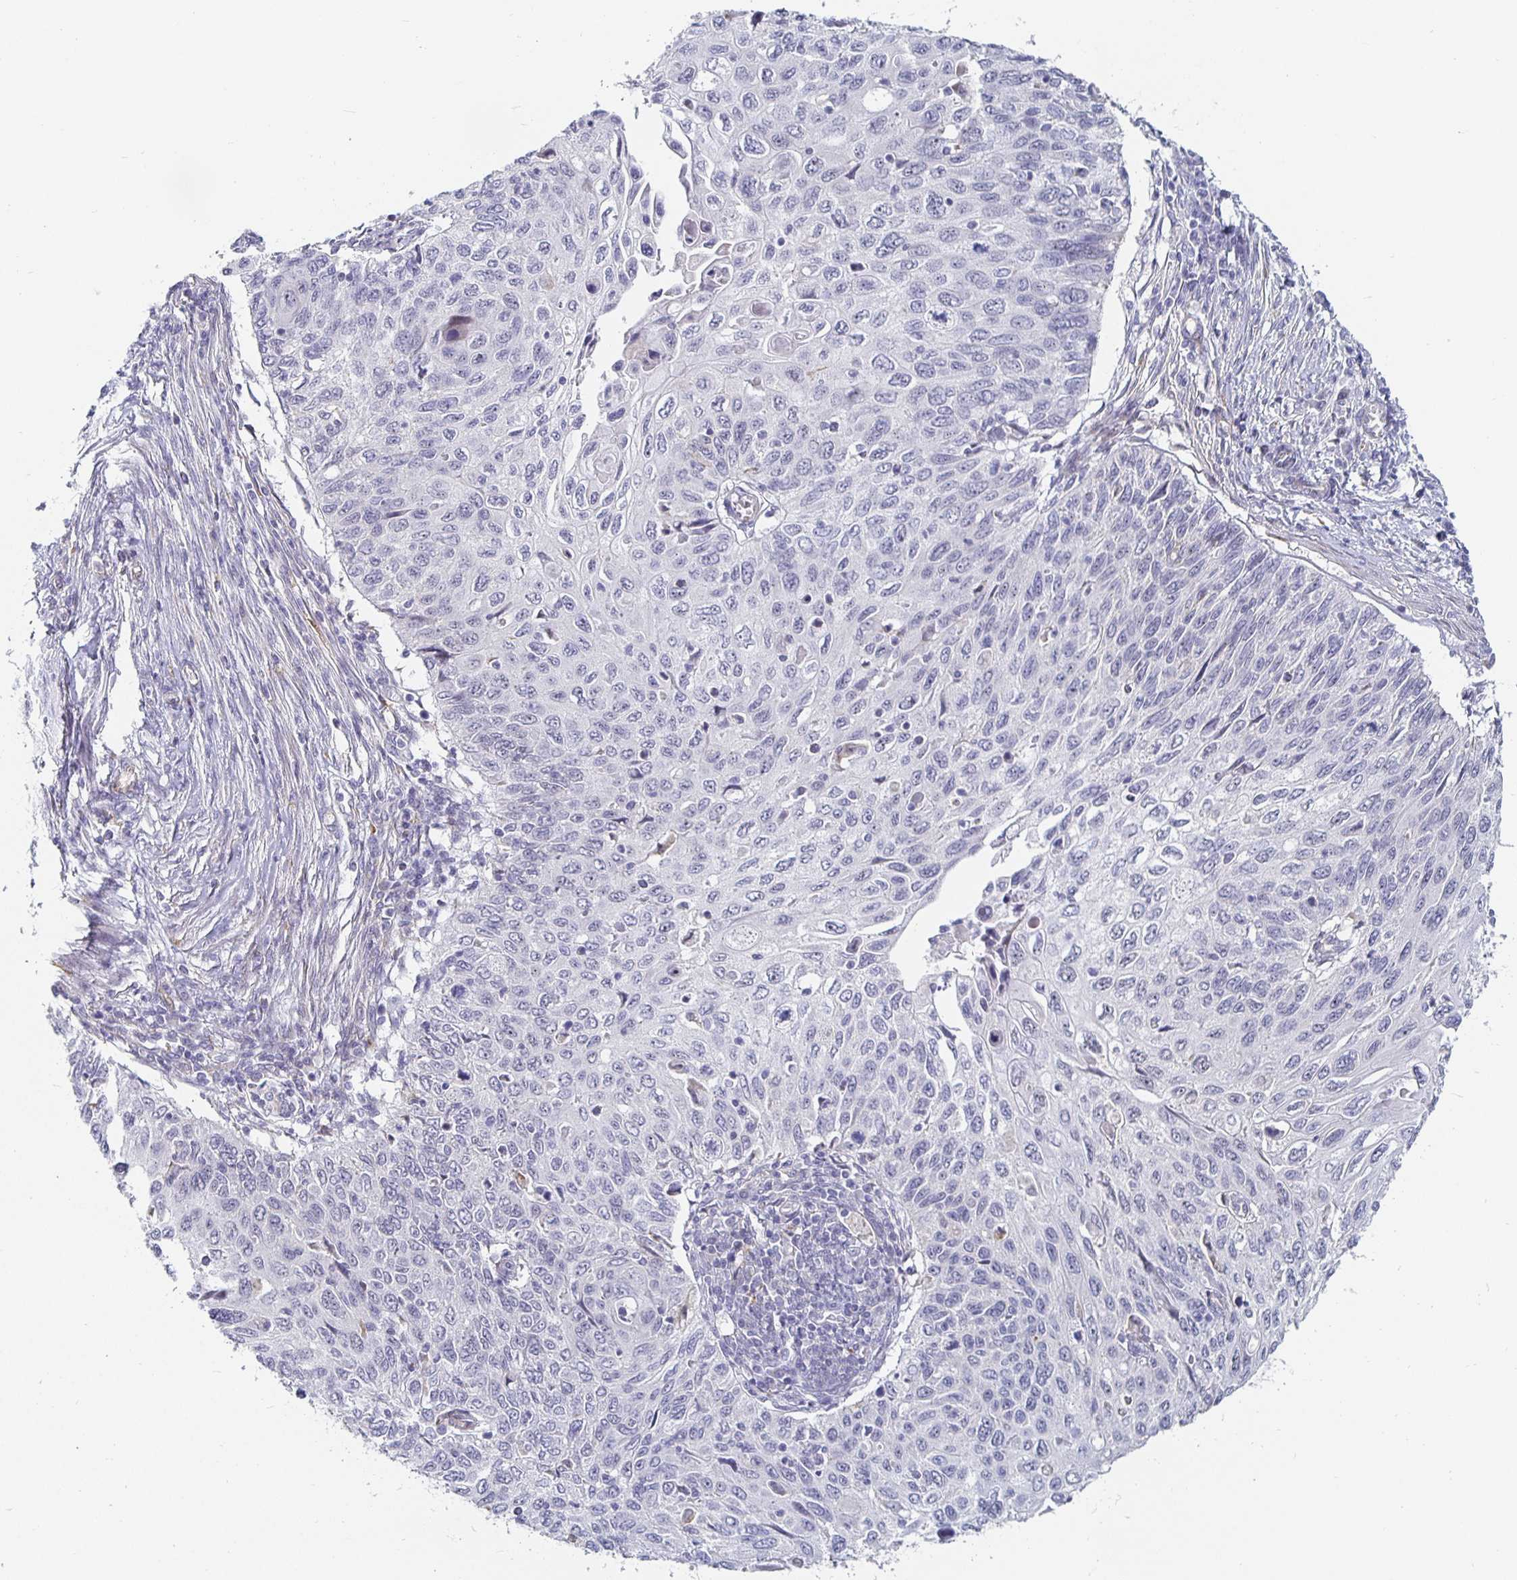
{"staining": {"intensity": "negative", "quantity": "none", "location": "none"}, "tissue": "cervical cancer", "cell_type": "Tumor cells", "image_type": "cancer", "snomed": [{"axis": "morphology", "description": "Squamous cell carcinoma, NOS"}, {"axis": "topography", "description": "Cervix"}], "caption": "Cervical cancer stained for a protein using IHC displays no staining tumor cells.", "gene": "S100G", "patient": {"sex": "female", "age": 70}}